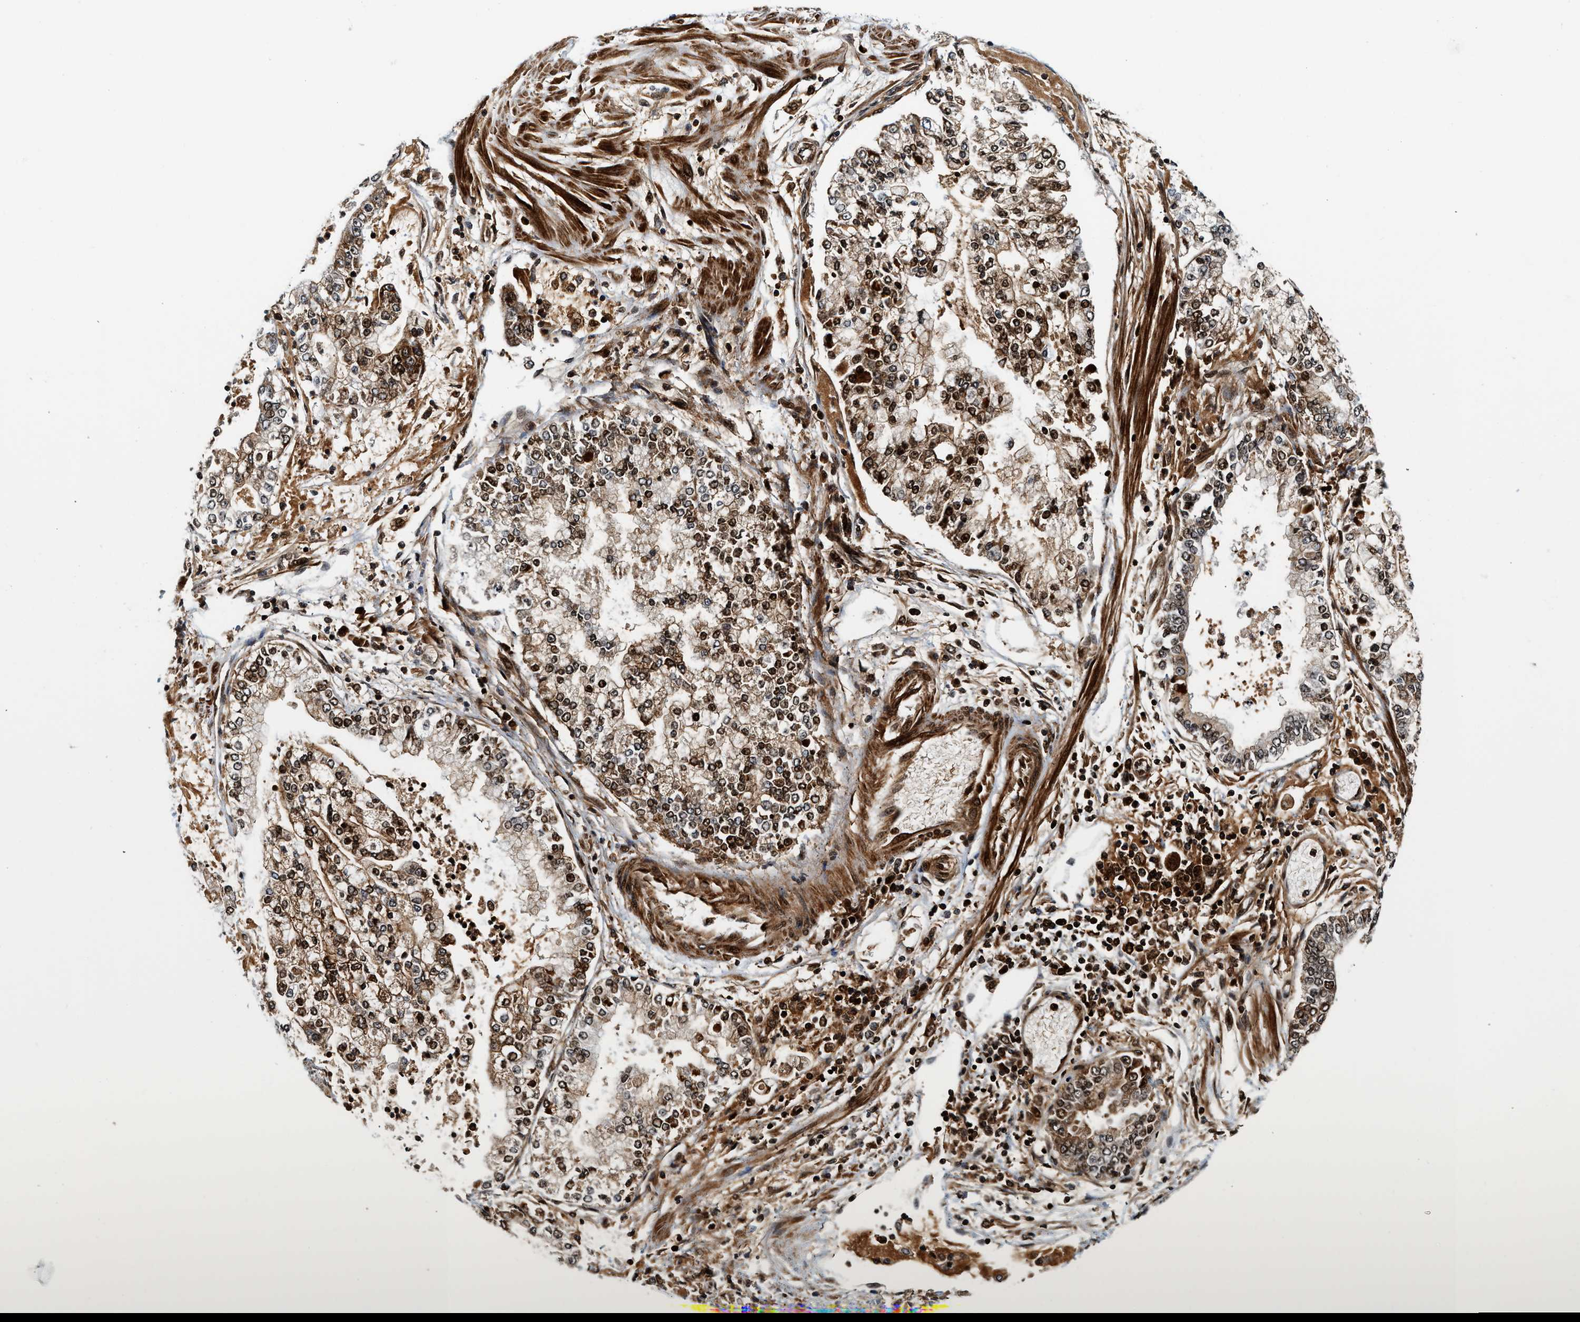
{"staining": {"intensity": "strong", "quantity": ">75%", "location": "cytoplasmic/membranous,nuclear"}, "tissue": "stomach cancer", "cell_type": "Tumor cells", "image_type": "cancer", "snomed": [{"axis": "morphology", "description": "Adenocarcinoma, NOS"}, {"axis": "topography", "description": "Stomach"}], "caption": "An image of human stomach cancer (adenocarcinoma) stained for a protein displays strong cytoplasmic/membranous and nuclear brown staining in tumor cells.", "gene": "MDM2", "patient": {"sex": "male", "age": 76}}